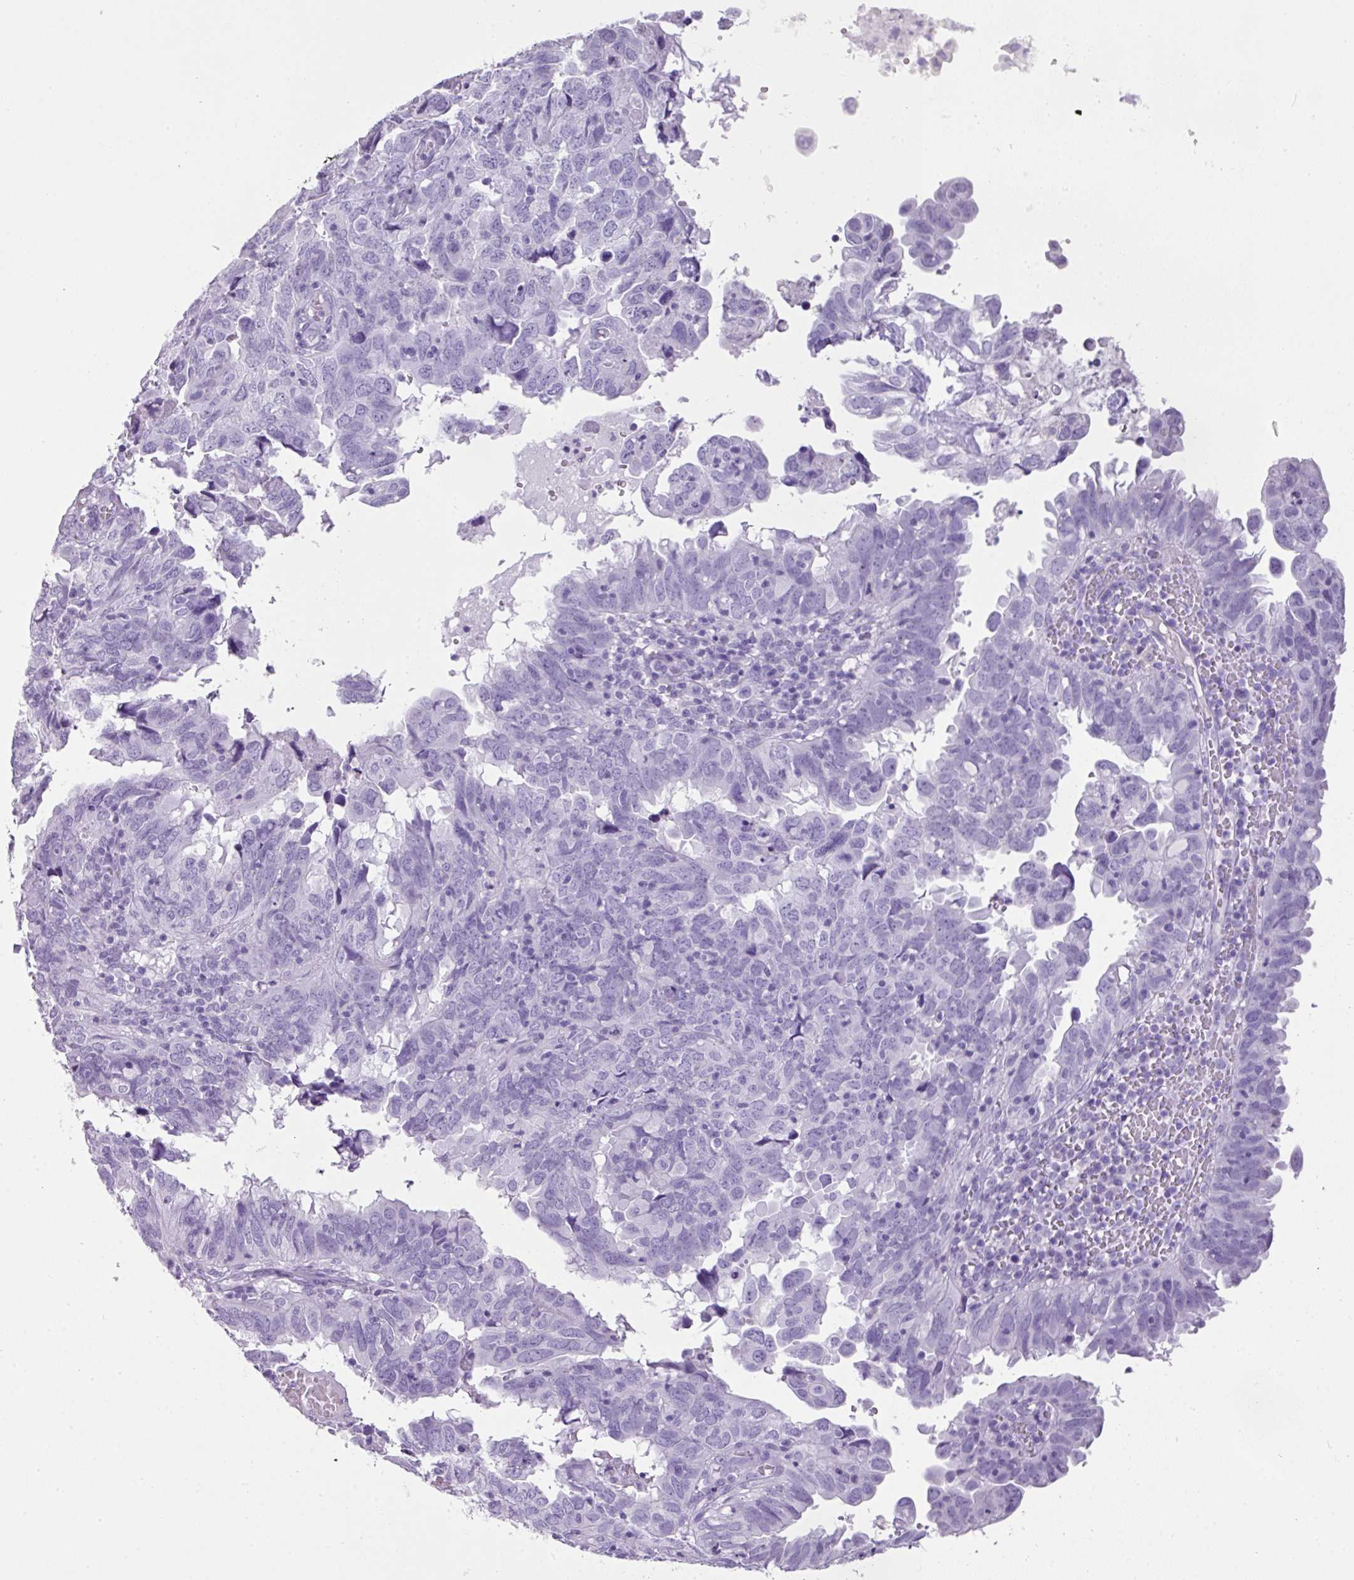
{"staining": {"intensity": "negative", "quantity": "none", "location": "none"}, "tissue": "endometrial cancer", "cell_type": "Tumor cells", "image_type": "cancer", "snomed": [{"axis": "morphology", "description": "Adenocarcinoma, NOS"}, {"axis": "topography", "description": "Uterus"}], "caption": "Immunohistochemistry histopathology image of human endometrial cancer stained for a protein (brown), which shows no staining in tumor cells.", "gene": "TNP1", "patient": {"sex": "female", "age": 77}}